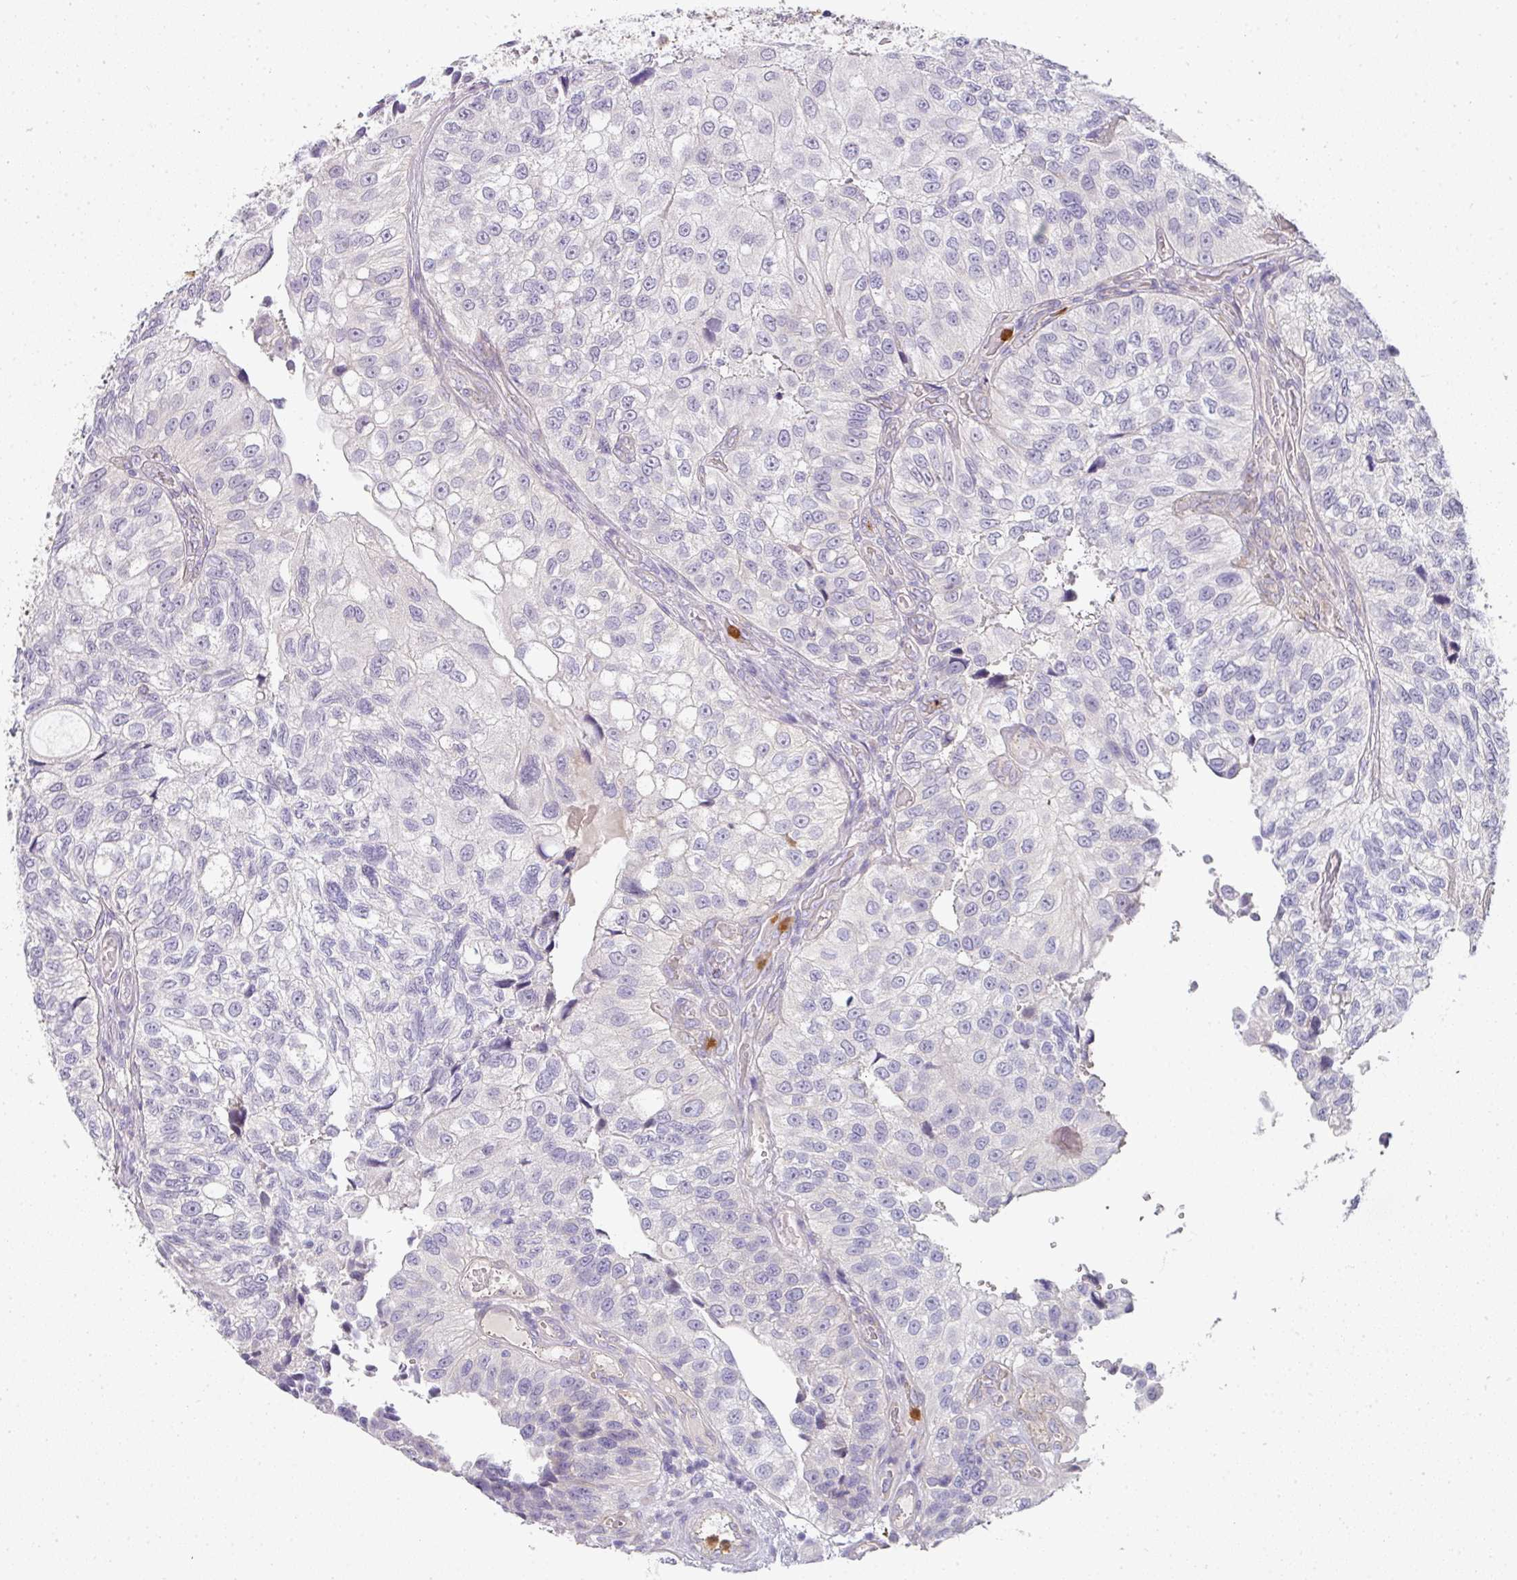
{"staining": {"intensity": "negative", "quantity": "none", "location": "none"}, "tissue": "urothelial cancer", "cell_type": "Tumor cells", "image_type": "cancer", "snomed": [{"axis": "morphology", "description": "Urothelial carcinoma, NOS"}, {"axis": "topography", "description": "Urinary bladder"}], "caption": "Photomicrograph shows no protein positivity in tumor cells of urothelial cancer tissue.", "gene": "HHEX", "patient": {"sex": "male", "age": 87}}